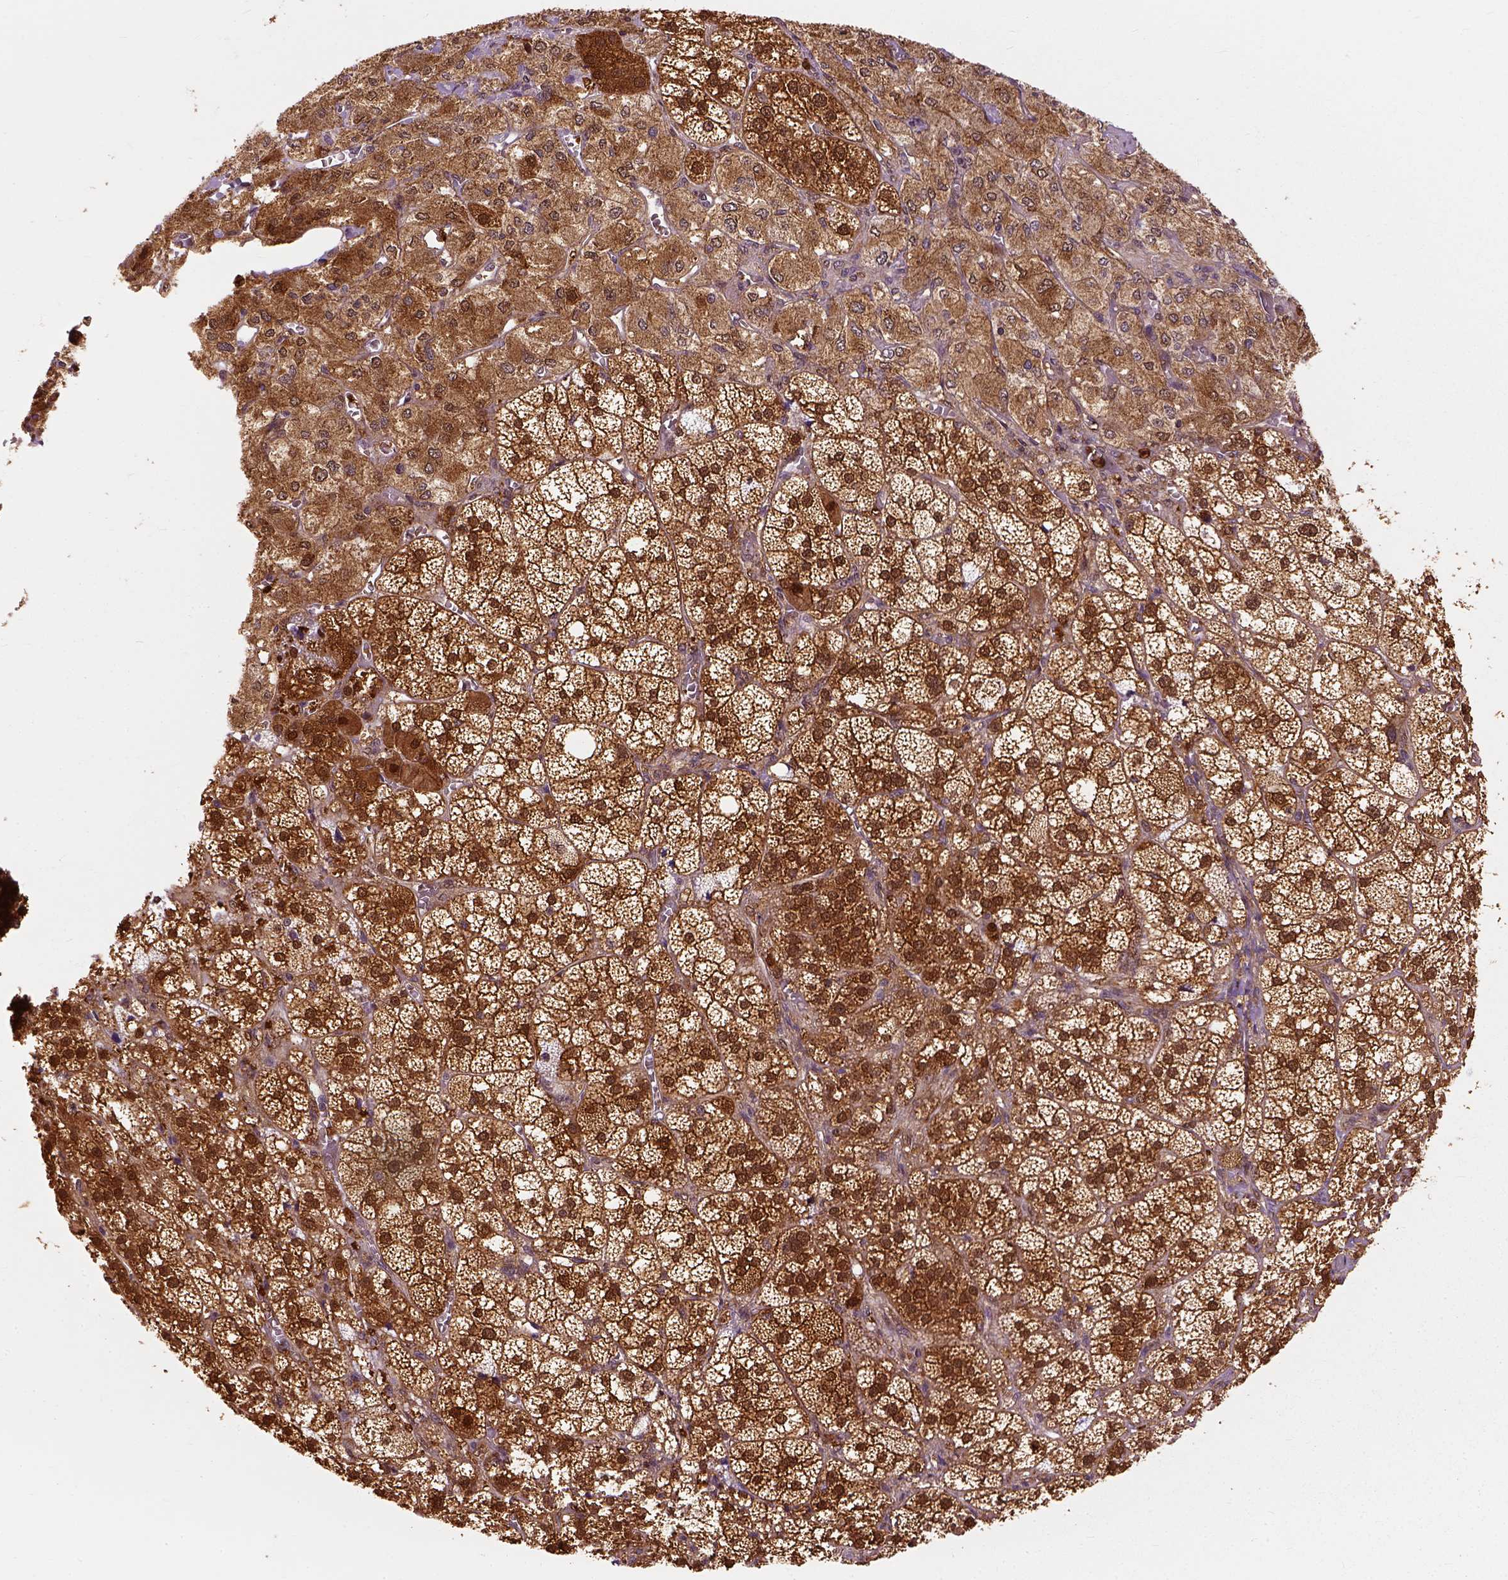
{"staining": {"intensity": "strong", "quantity": ">75%", "location": "cytoplasmic/membranous,nuclear"}, "tissue": "adrenal gland", "cell_type": "Glandular cells", "image_type": "normal", "snomed": [{"axis": "morphology", "description": "Normal tissue, NOS"}, {"axis": "topography", "description": "Adrenal gland"}], "caption": "Immunohistochemical staining of benign human adrenal gland demonstrates high levels of strong cytoplasmic/membranous,nuclear expression in about >75% of glandular cells. (brown staining indicates protein expression, while blue staining denotes nuclei).", "gene": "GPI", "patient": {"sex": "female", "age": 60}}